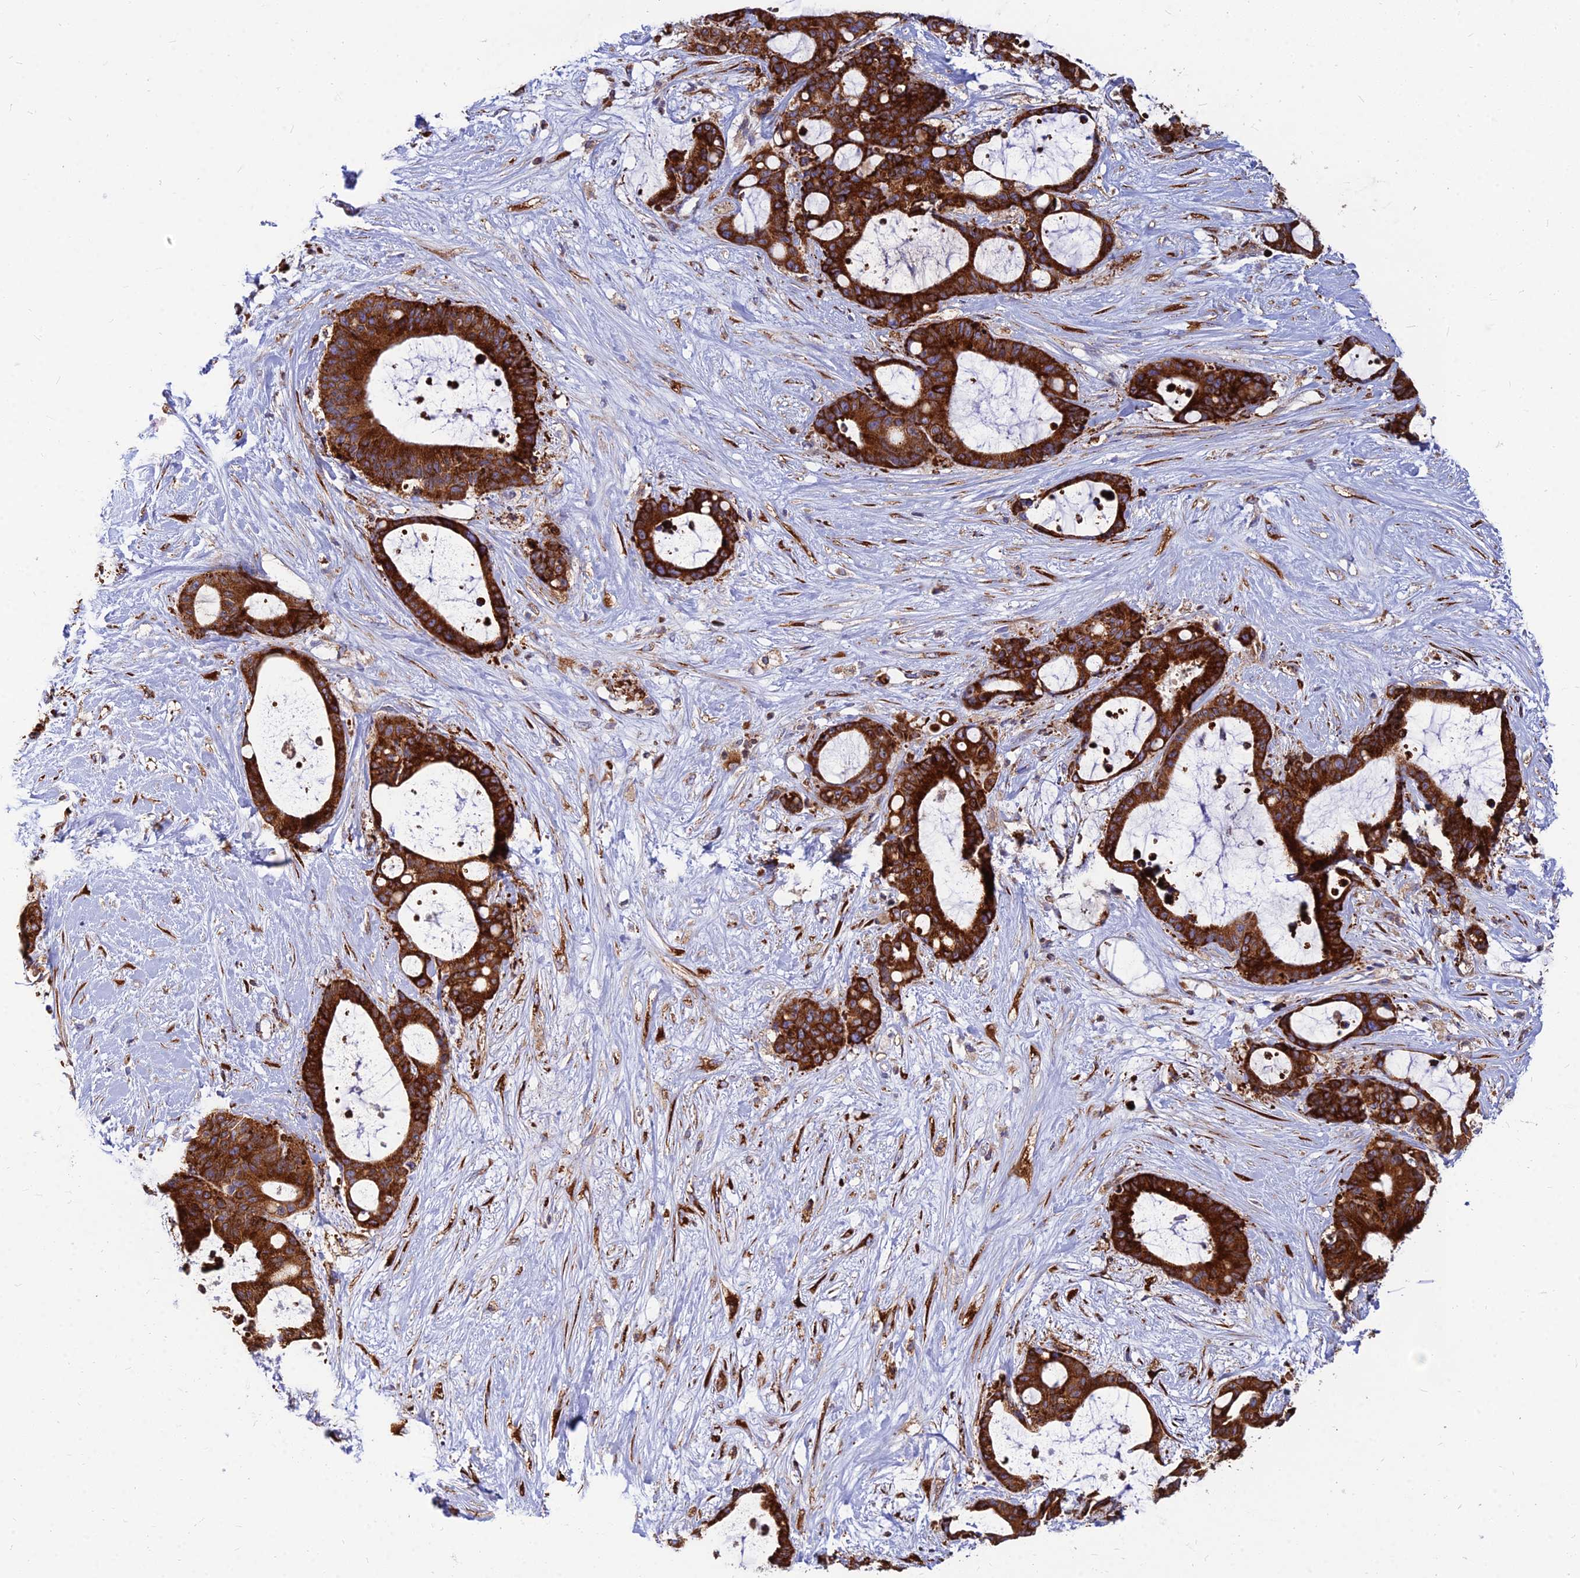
{"staining": {"intensity": "strong", "quantity": ">75%", "location": "cytoplasmic/membranous"}, "tissue": "liver cancer", "cell_type": "Tumor cells", "image_type": "cancer", "snomed": [{"axis": "morphology", "description": "Normal tissue, NOS"}, {"axis": "morphology", "description": "Cholangiocarcinoma"}, {"axis": "topography", "description": "Liver"}, {"axis": "topography", "description": "Peripheral nerve tissue"}], "caption": "This micrograph demonstrates immunohistochemistry staining of human liver cancer (cholangiocarcinoma), with high strong cytoplasmic/membranous expression in about >75% of tumor cells.", "gene": "CCT6B", "patient": {"sex": "female", "age": 73}}